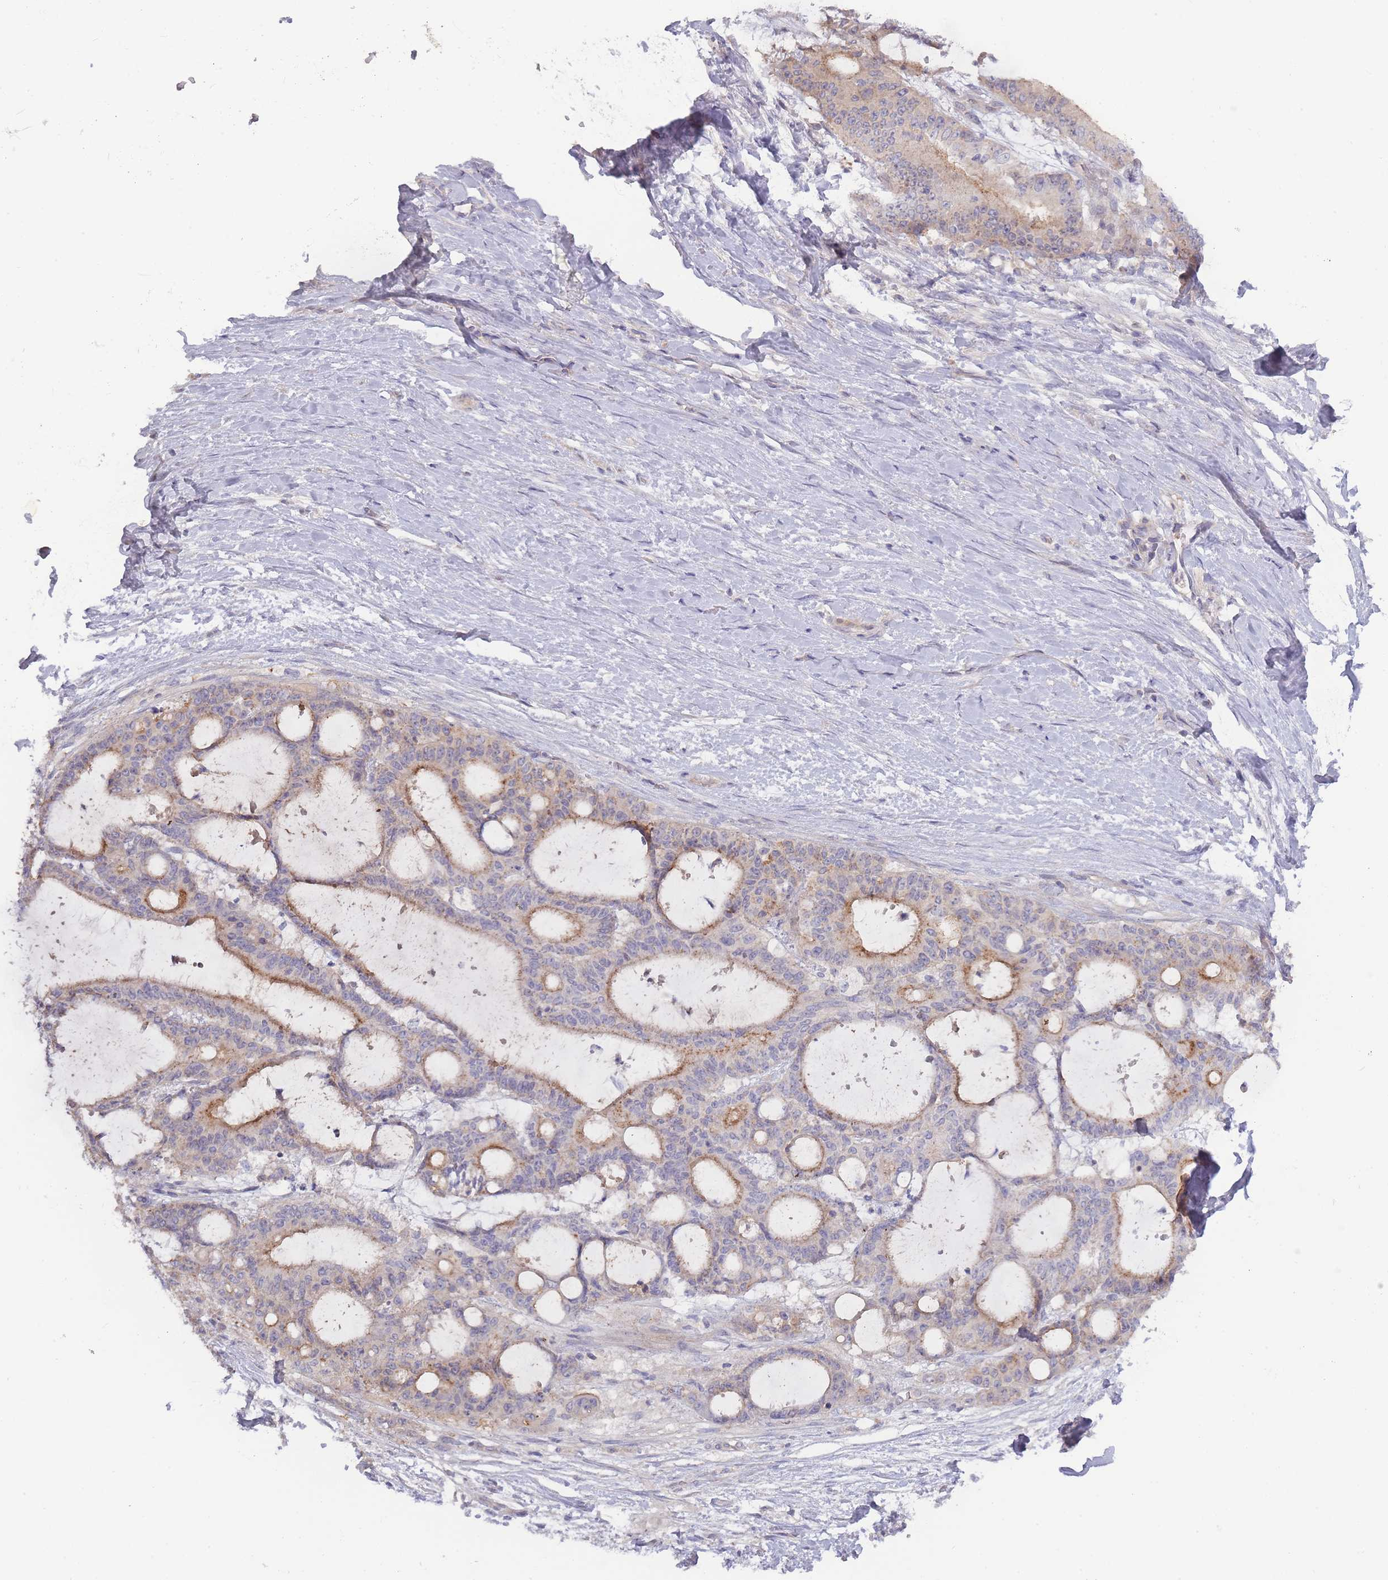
{"staining": {"intensity": "moderate", "quantity": "<25%", "location": "cytoplasmic/membranous"}, "tissue": "liver cancer", "cell_type": "Tumor cells", "image_type": "cancer", "snomed": [{"axis": "morphology", "description": "Normal tissue, NOS"}, {"axis": "morphology", "description": "Cholangiocarcinoma"}, {"axis": "topography", "description": "Liver"}, {"axis": "topography", "description": "Peripheral nerve tissue"}], "caption": "DAB immunohistochemical staining of human liver cholangiocarcinoma exhibits moderate cytoplasmic/membranous protein positivity in about <25% of tumor cells.", "gene": "SPHKAP", "patient": {"sex": "female", "age": 73}}